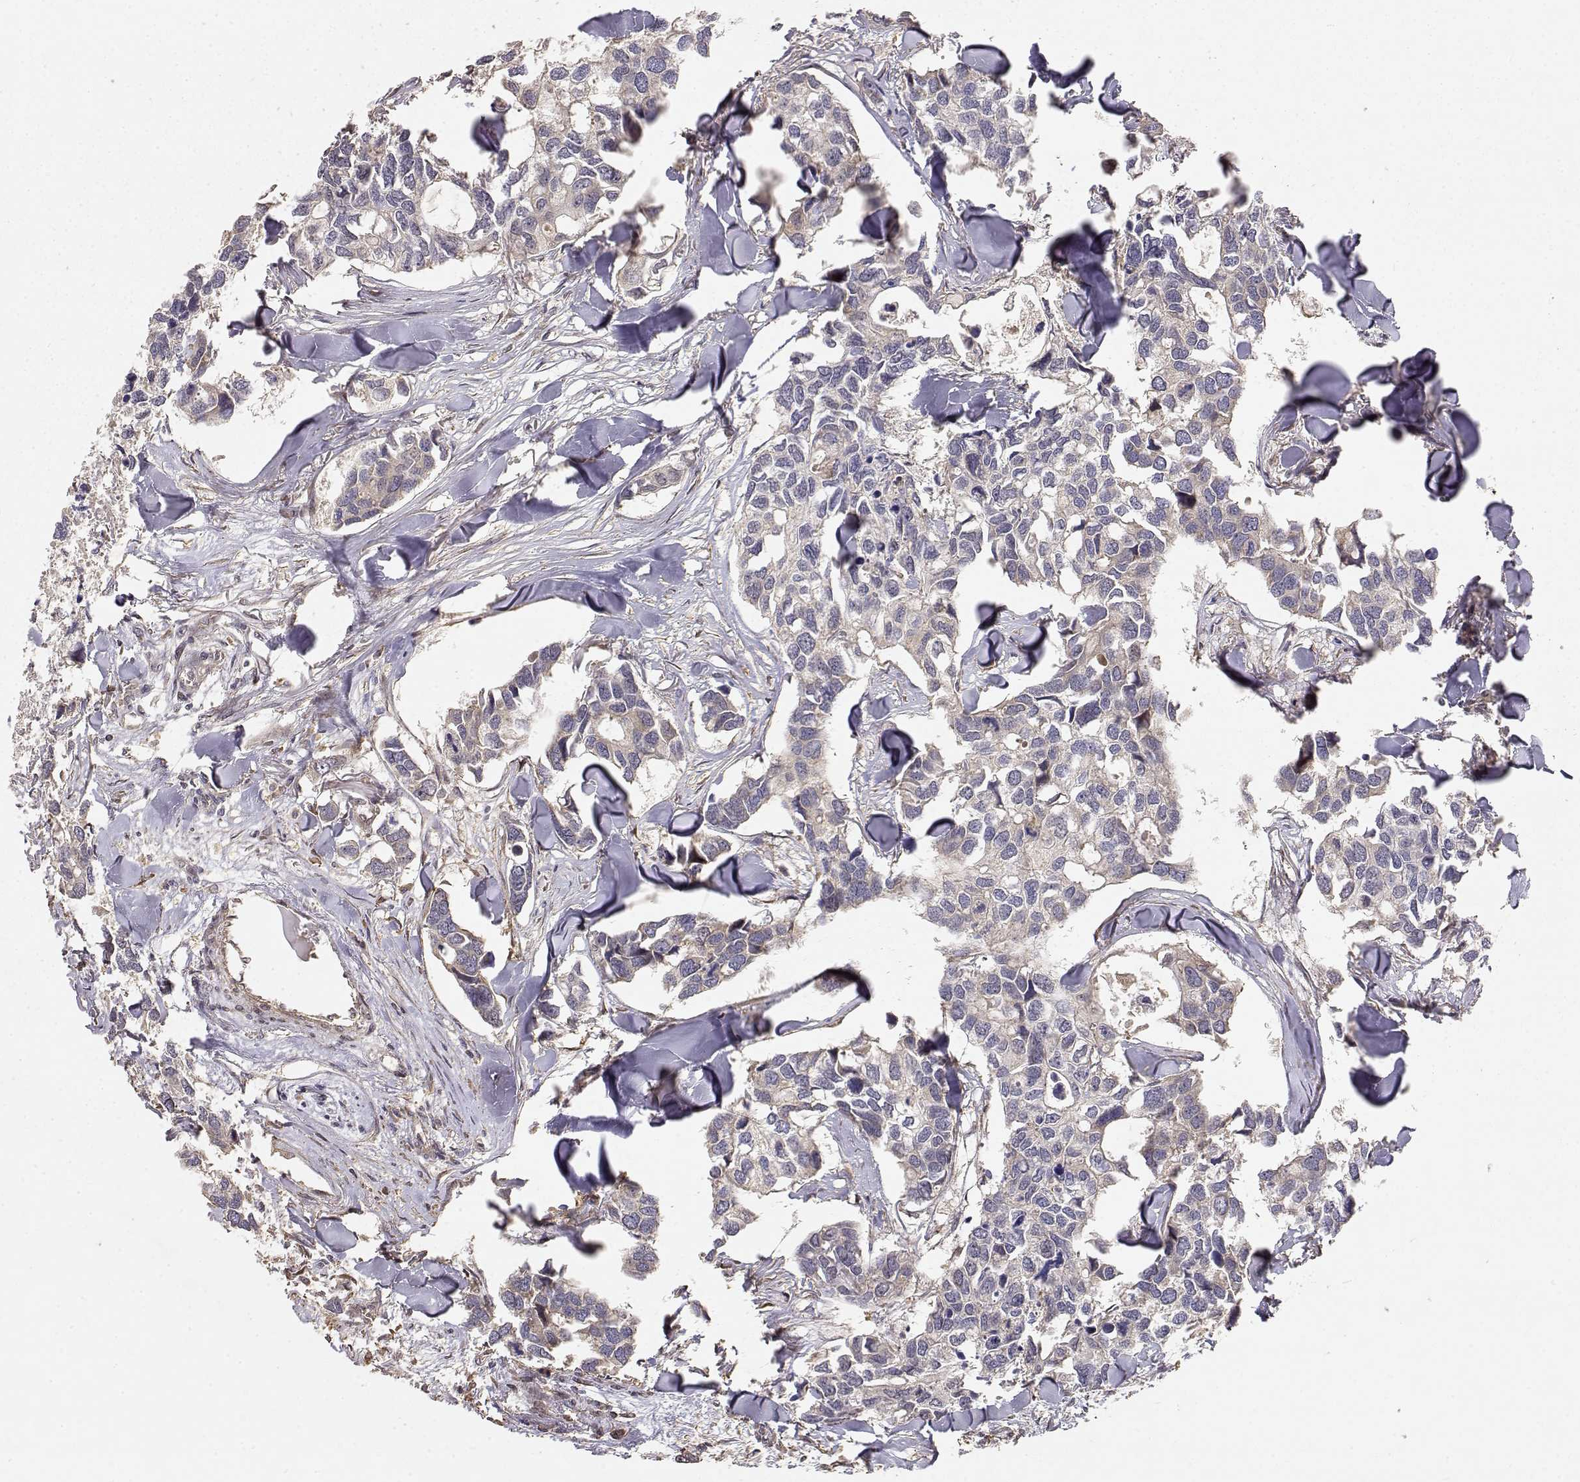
{"staining": {"intensity": "weak", "quantity": "25%-75%", "location": "cytoplasmic/membranous"}, "tissue": "breast cancer", "cell_type": "Tumor cells", "image_type": "cancer", "snomed": [{"axis": "morphology", "description": "Duct carcinoma"}, {"axis": "topography", "description": "Breast"}], "caption": "DAB (3,3'-diaminobenzidine) immunohistochemical staining of invasive ductal carcinoma (breast) demonstrates weak cytoplasmic/membranous protein expression in approximately 25%-75% of tumor cells.", "gene": "PICK1", "patient": {"sex": "female", "age": 83}}